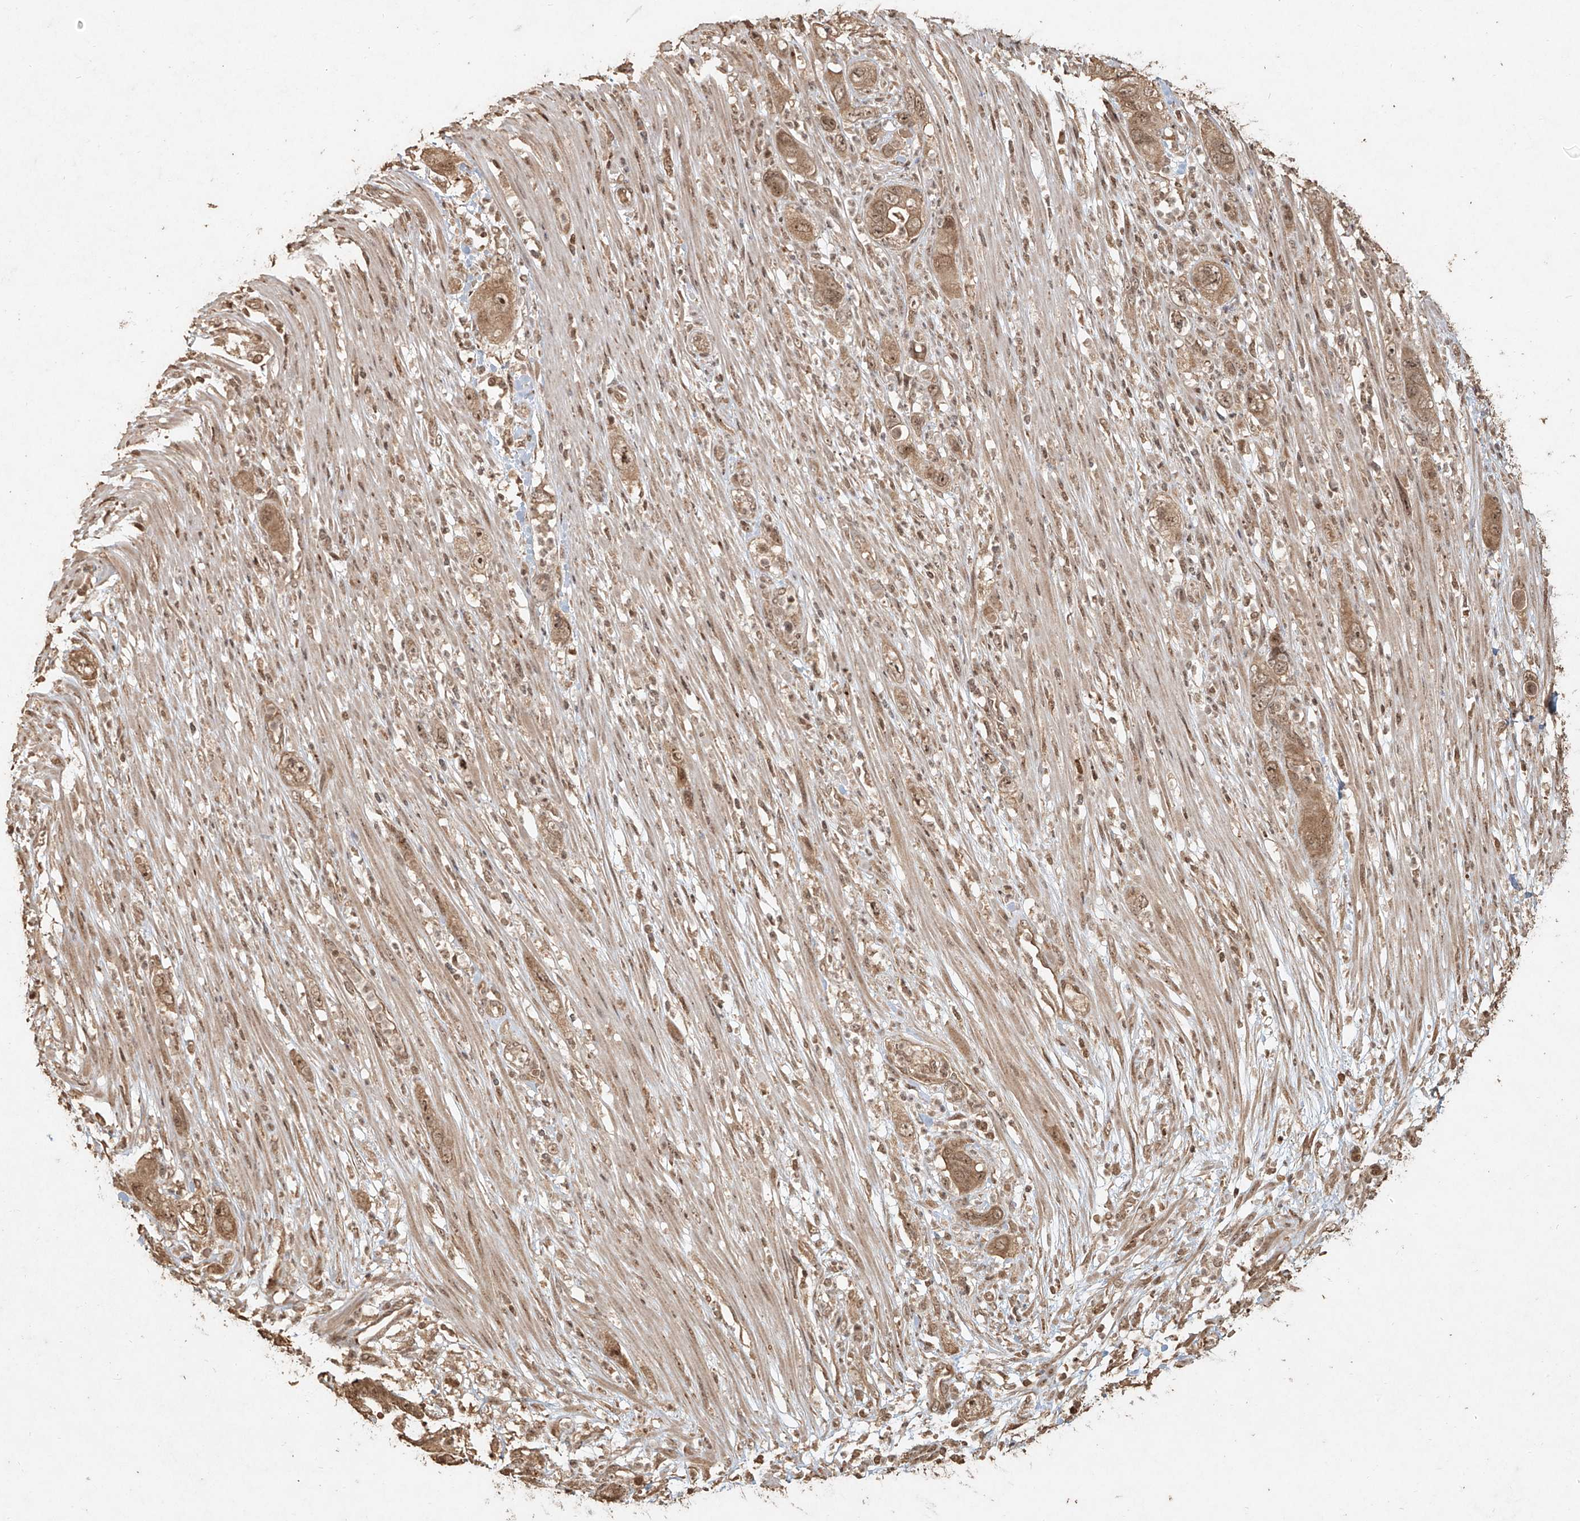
{"staining": {"intensity": "moderate", "quantity": ">75%", "location": "cytoplasmic/membranous,nuclear"}, "tissue": "pancreatic cancer", "cell_type": "Tumor cells", "image_type": "cancer", "snomed": [{"axis": "morphology", "description": "Adenocarcinoma, NOS"}, {"axis": "topography", "description": "Pancreas"}], "caption": "Human adenocarcinoma (pancreatic) stained for a protein (brown) exhibits moderate cytoplasmic/membranous and nuclear positive expression in about >75% of tumor cells.", "gene": "UBE2K", "patient": {"sex": "female", "age": 71}}